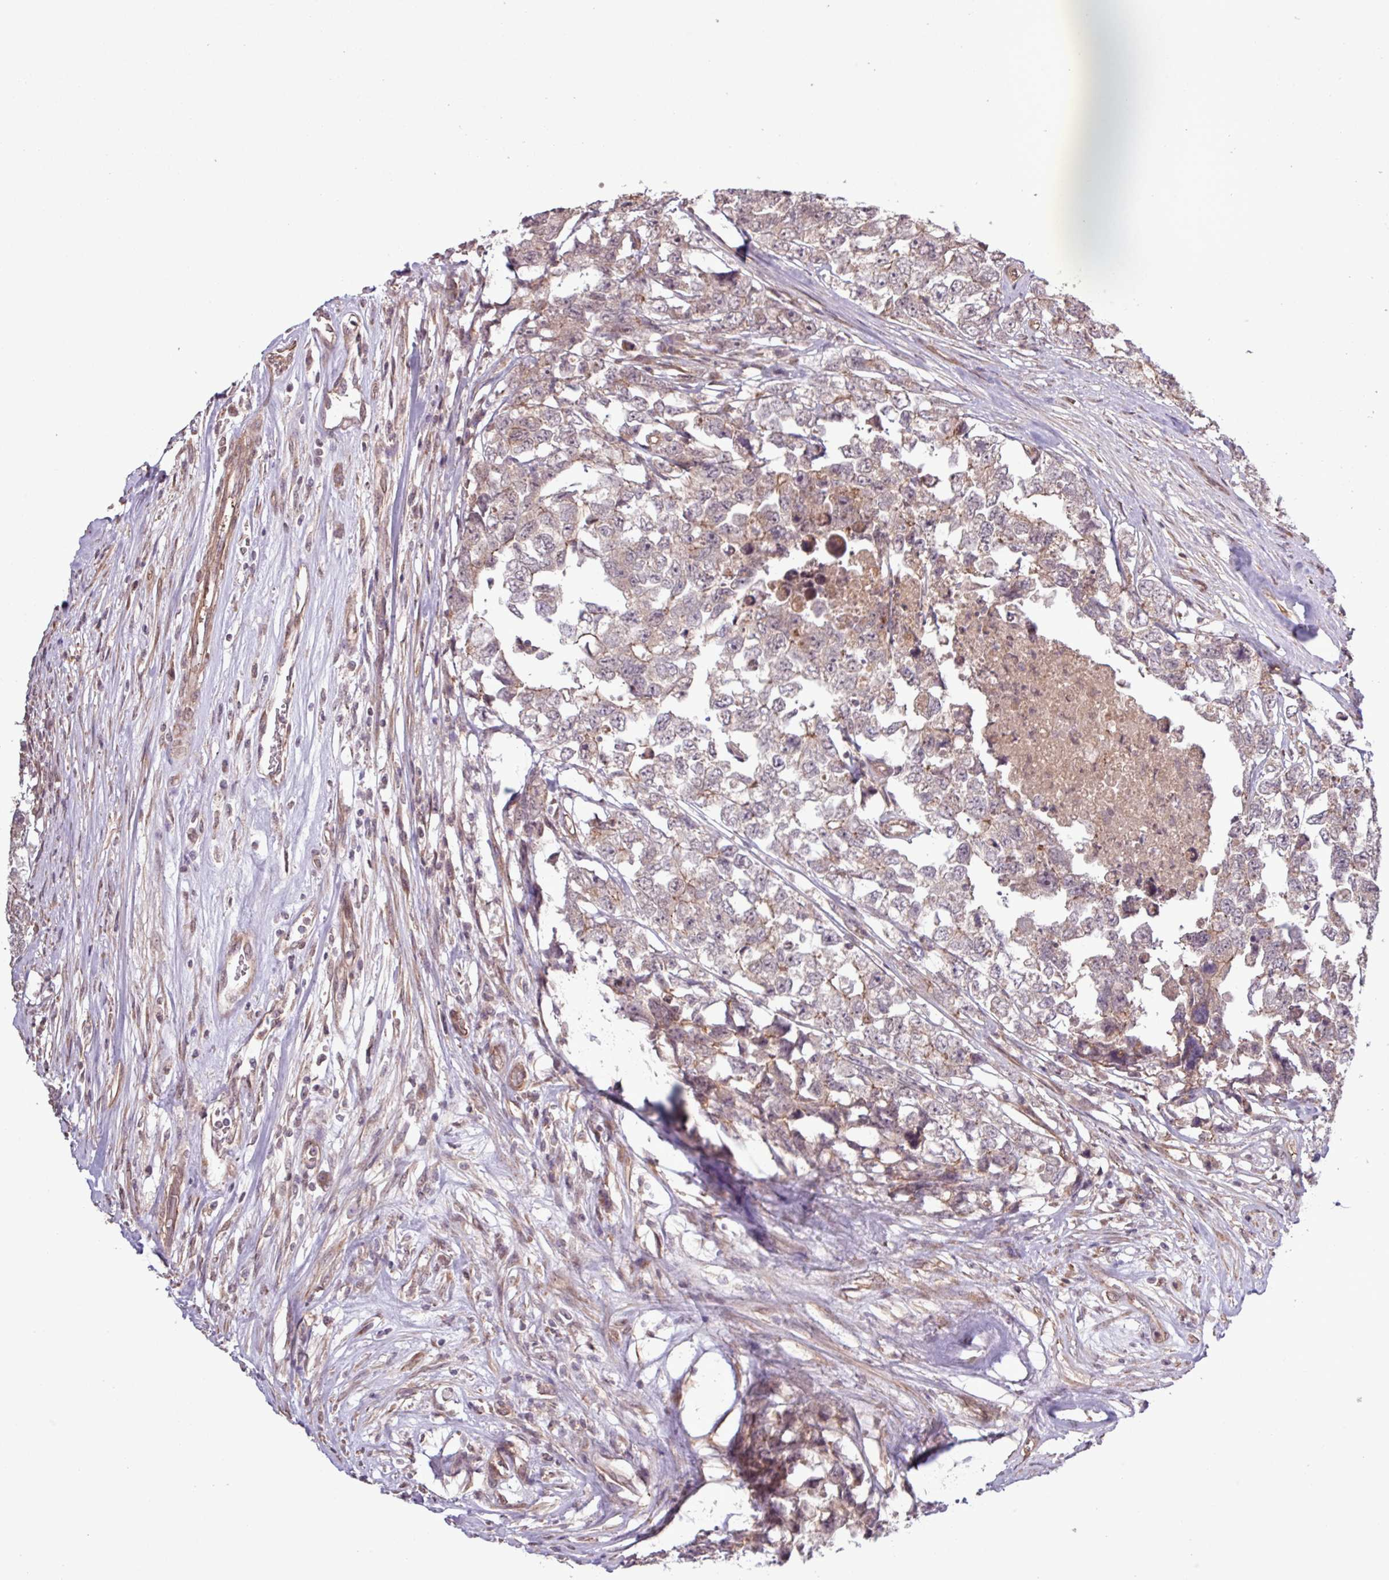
{"staining": {"intensity": "weak", "quantity": "<25%", "location": "cytoplasmic/membranous"}, "tissue": "testis cancer", "cell_type": "Tumor cells", "image_type": "cancer", "snomed": [{"axis": "morphology", "description": "Carcinoma, Embryonal, NOS"}, {"axis": "topography", "description": "Testis"}], "caption": "The IHC histopathology image has no significant expression in tumor cells of testis cancer tissue. The staining is performed using DAB brown chromogen with nuclei counter-stained in using hematoxylin.", "gene": "TRABD2A", "patient": {"sex": "male", "age": 22}}